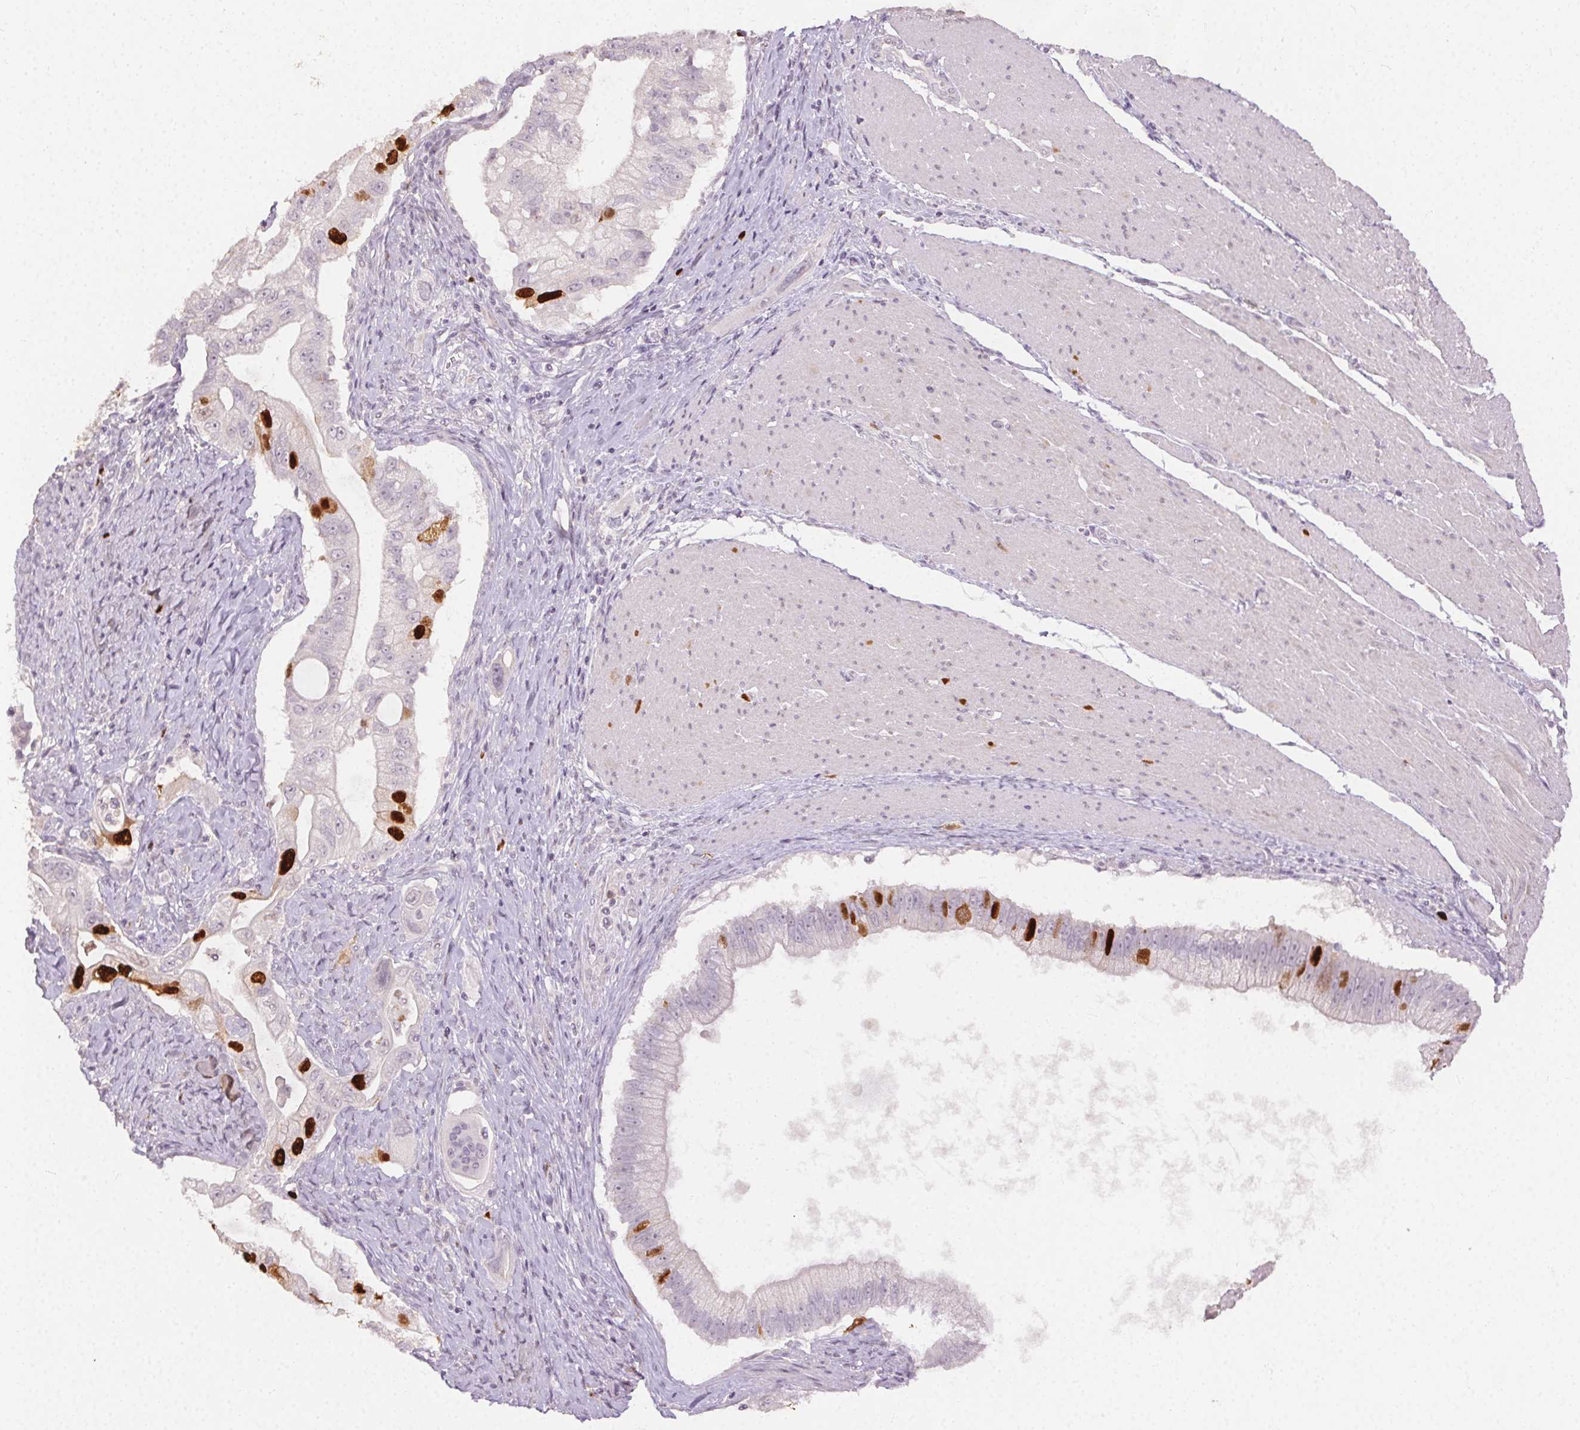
{"staining": {"intensity": "strong", "quantity": "<25%", "location": "nuclear"}, "tissue": "pancreatic cancer", "cell_type": "Tumor cells", "image_type": "cancer", "snomed": [{"axis": "morphology", "description": "Adenocarcinoma, NOS"}, {"axis": "topography", "description": "Pancreas"}], "caption": "Immunohistochemistry (IHC) of human pancreatic cancer displays medium levels of strong nuclear positivity in approximately <25% of tumor cells.", "gene": "ANLN", "patient": {"sex": "male", "age": 70}}